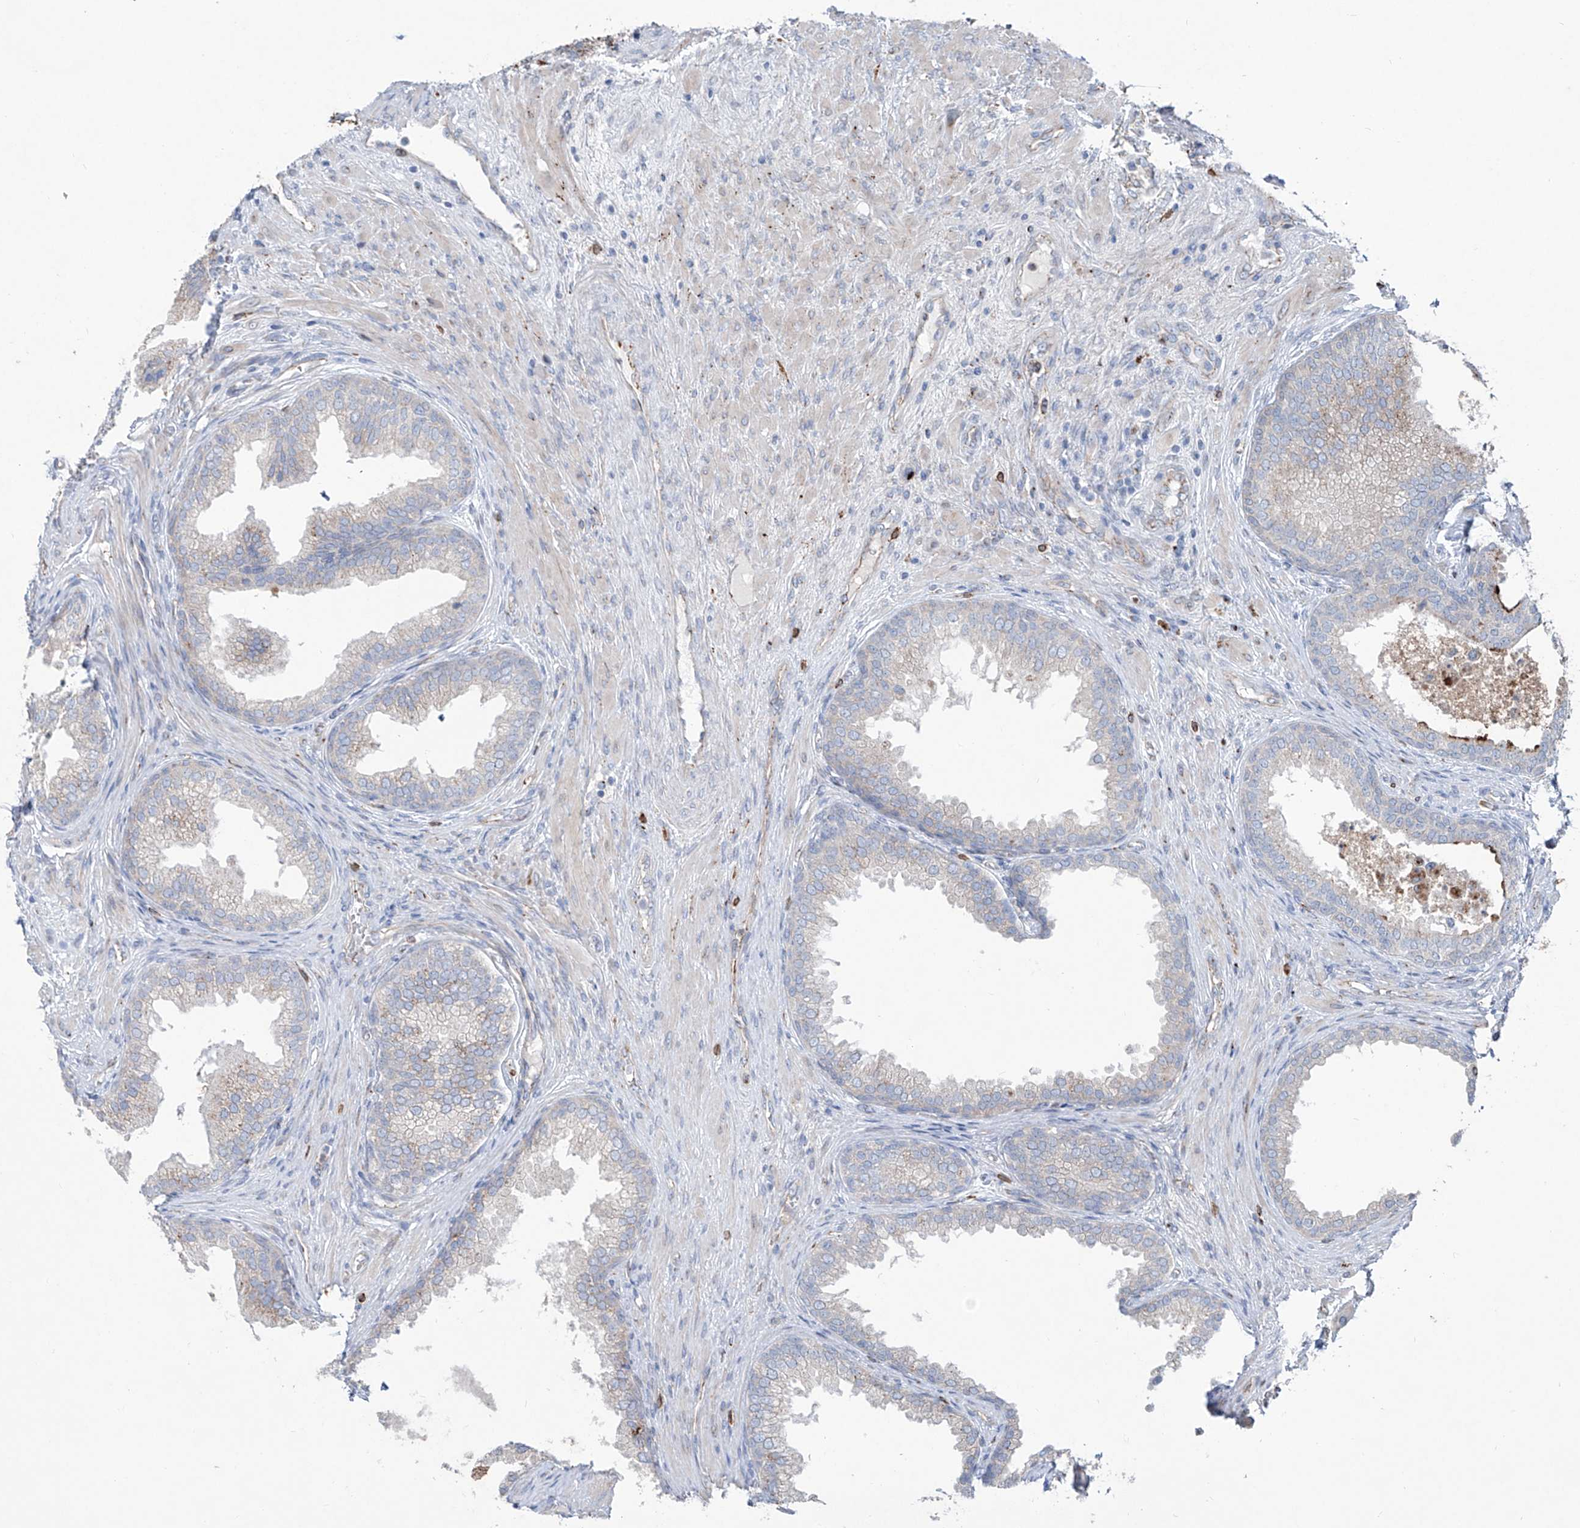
{"staining": {"intensity": "weak", "quantity": "<25%", "location": "cytoplasmic/membranous"}, "tissue": "prostate", "cell_type": "Glandular cells", "image_type": "normal", "snomed": [{"axis": "morphology", "description": "Normal tissue, NOS"}, {"axis": "topography", "description": "Prostate"}], "caption": "Glandular cells are negative for brown protein staining in normal prostate. (Stains: DAB (3,3'-diaminobenzidine) immunohistochemistry with hematoxylin counter stain, Microscopy: brightfield microscopy at high magnification).", "gene": "CDH5", "patient": {"sex": "male", "age": 76}}